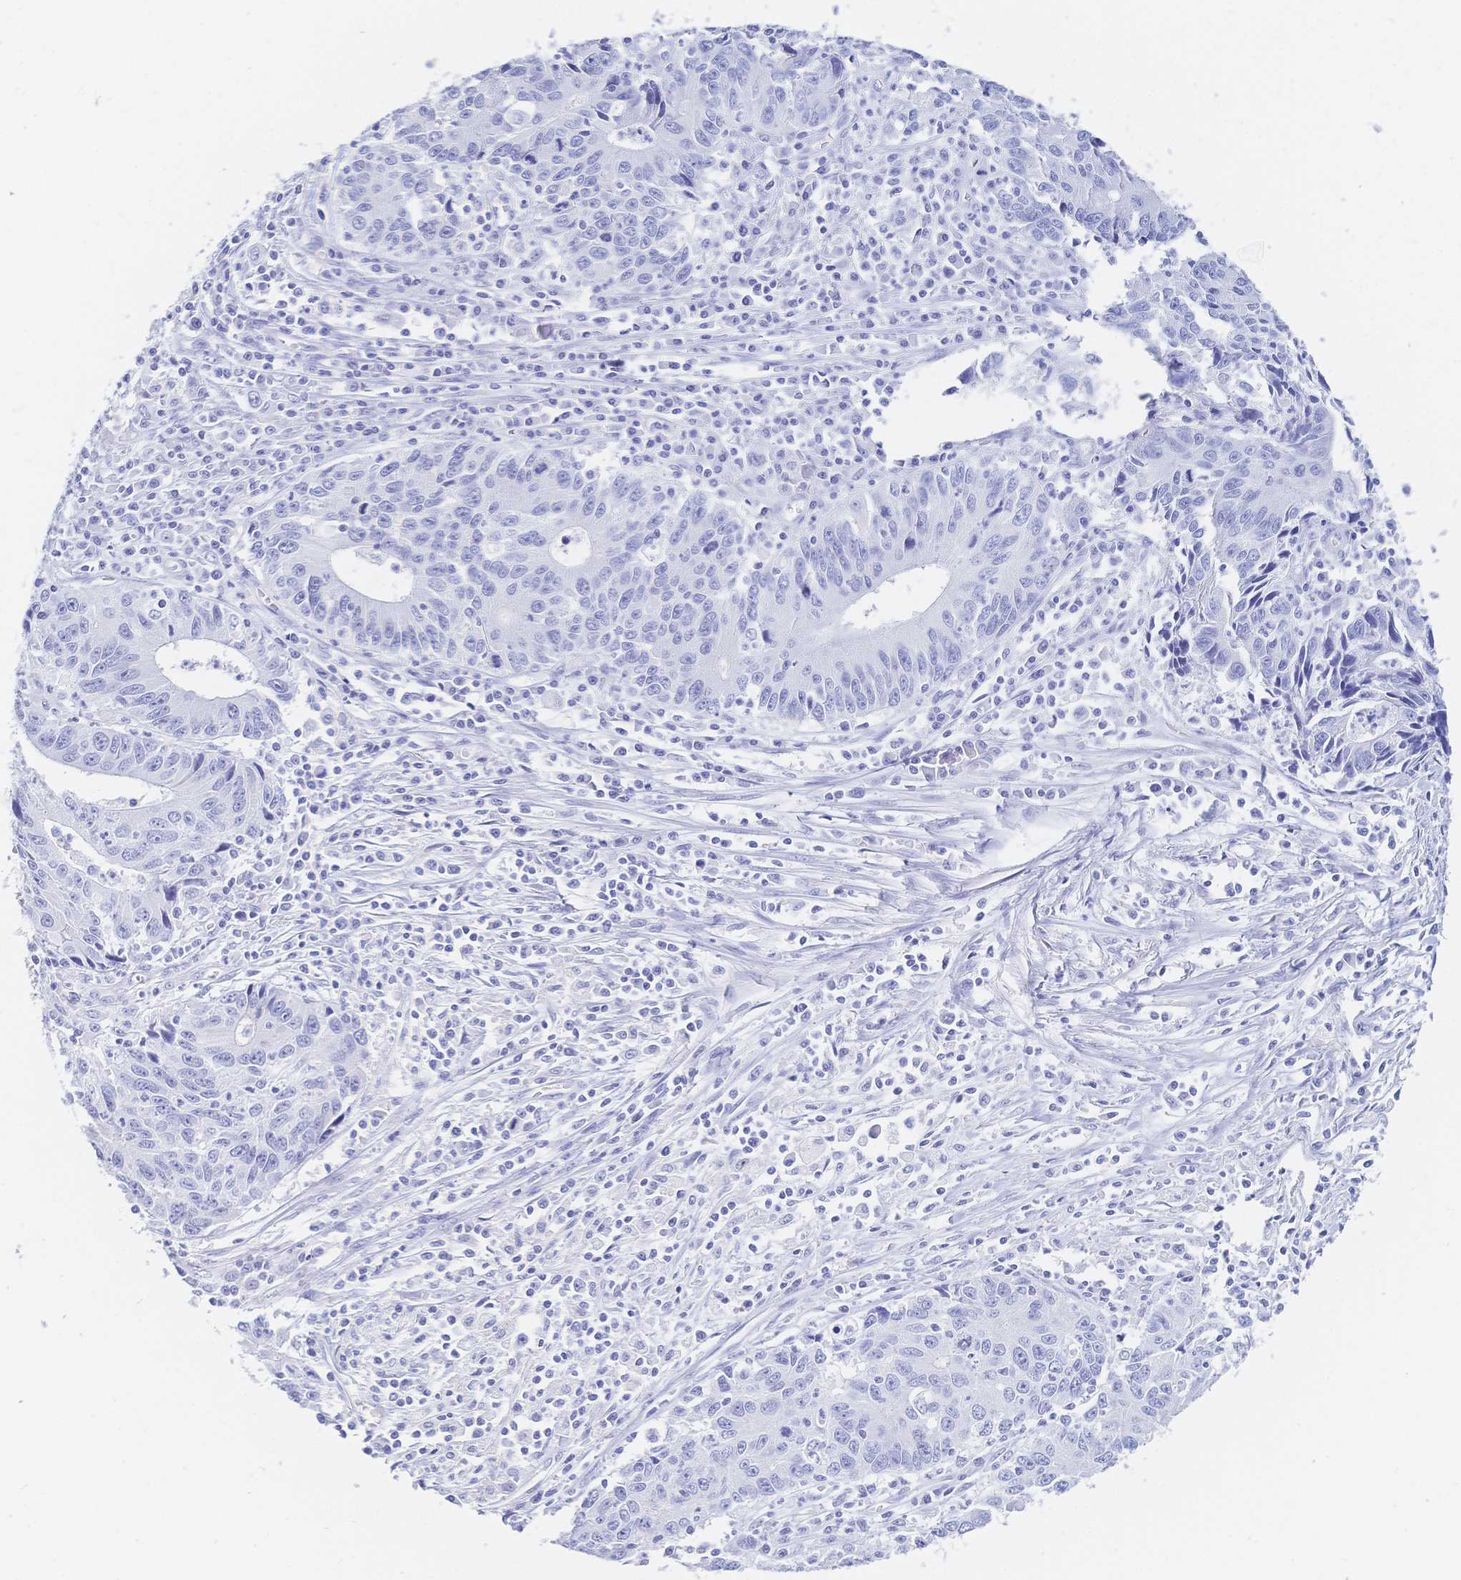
{"staining": {"intensity": "negative", "quantity": "none", "location": "none"}, "tissue": "liver cancer", "cell_type": "Tumor cells", "image_type": "cancer", "snomed": [{"axis": "morphology", "description": "Cholangiocarcinoma"}, {"axis": "topography", "description": "Liver"}], "caption": "This image is of liver cancer (cholangiocarcinoma) stained with immunohistochemistry to label a protein in brown with the nuclei are counter-stained blue. There is no expression in tumor cells.", "gene": "MEP1B", "patient": {"sex": "male", "age": 65}}